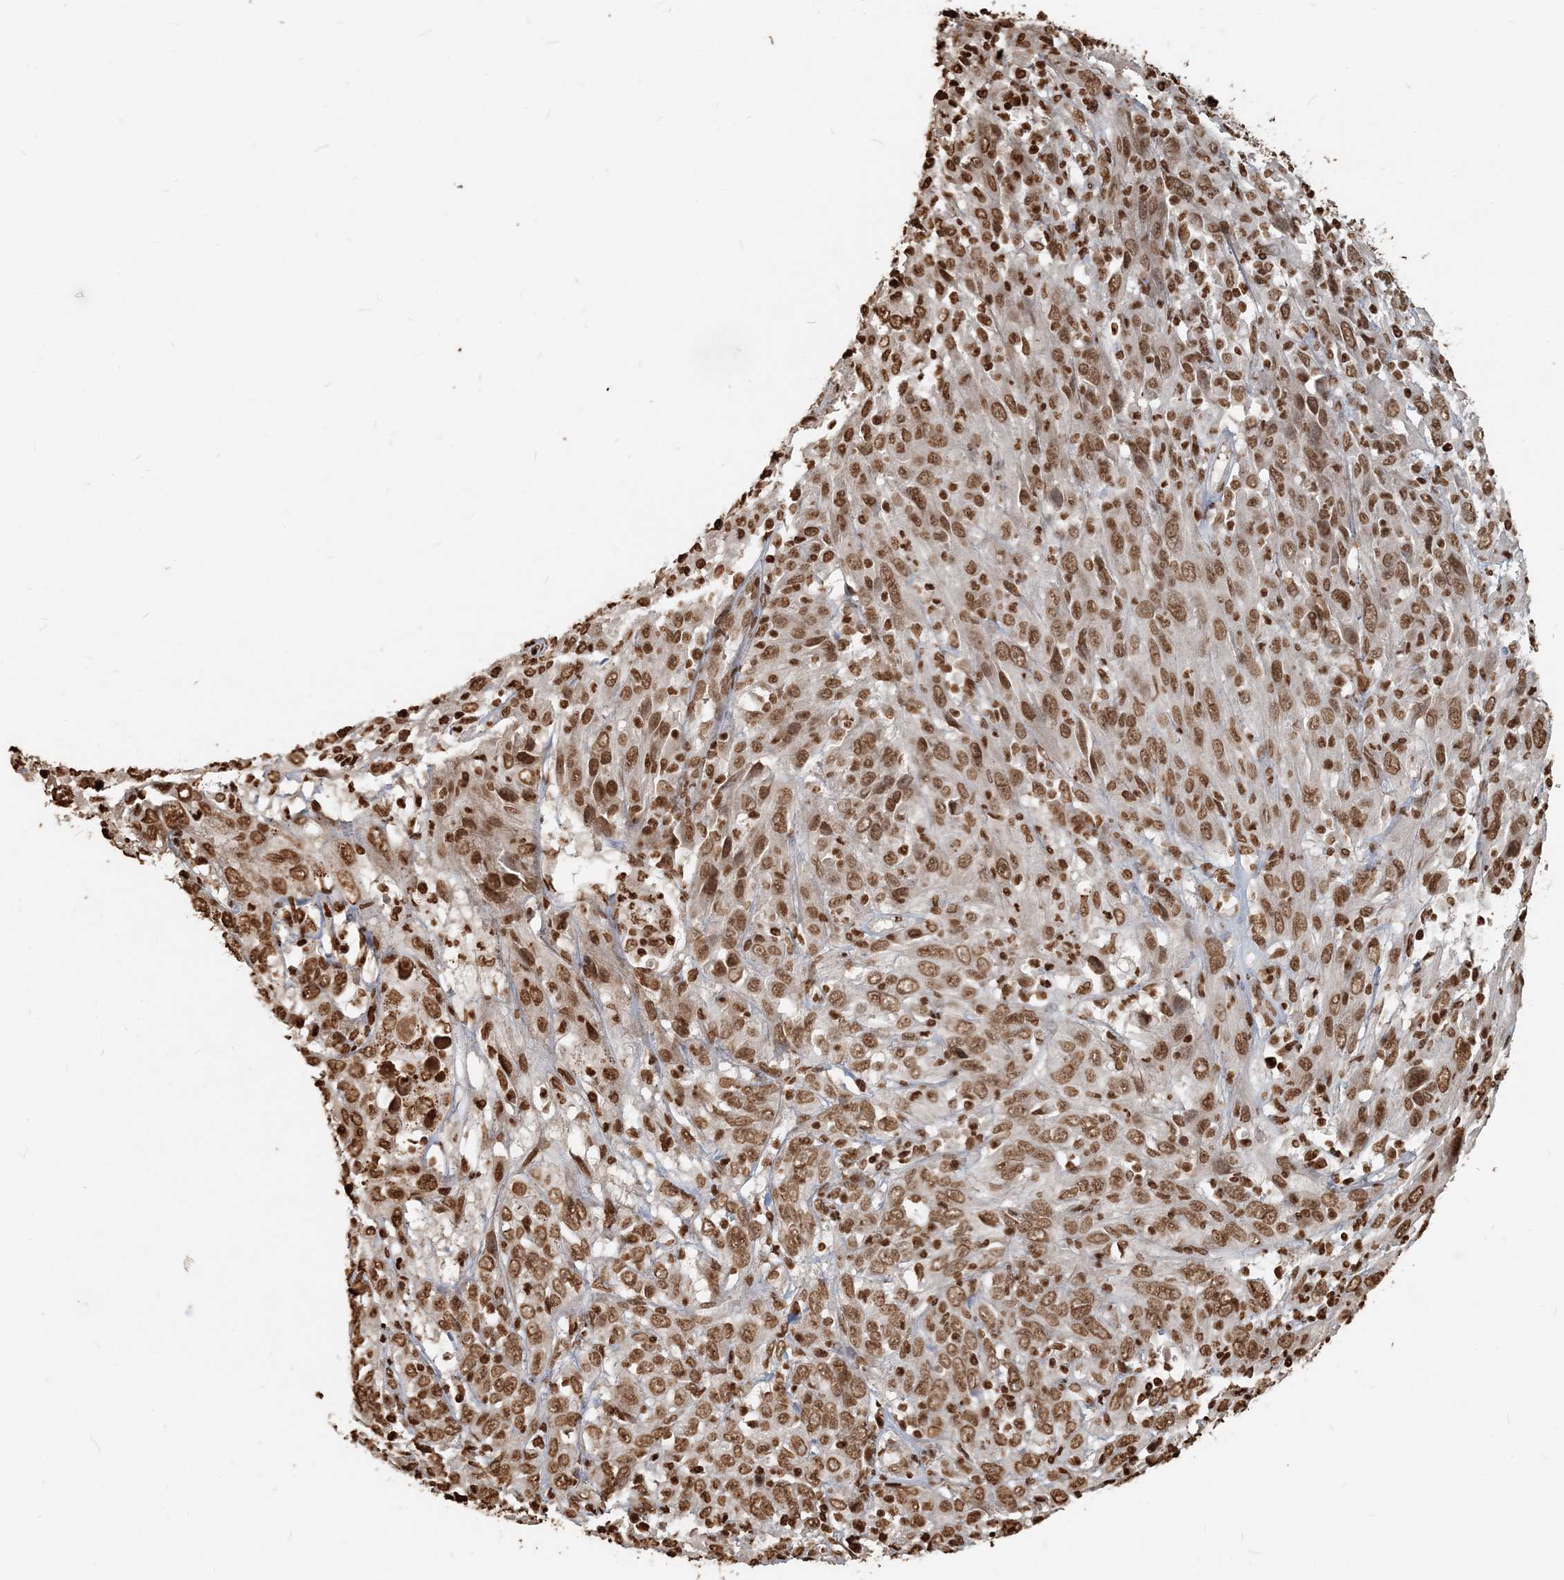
{"staining": {"intensity": "moderate", "quantity": ">75%", "location": "nuclear"}, "tissue": "cervical cancer", "cell_type": "Tumor cells", "image_type": "cancer", "snomed": [{"axis": "morphology", "description": "Squamous cell carcinoma, NOS"}, {"axis": "topography", "description": "Cervix"}], "caption": "A medium amount of moderate nuclear expression is seen in approximately >75% of tumor cells in cervical cancer (squamous cell carcinoma) tissue.", "gene": "H3-3B", "patient": {"sex": "female", "age": 46}}